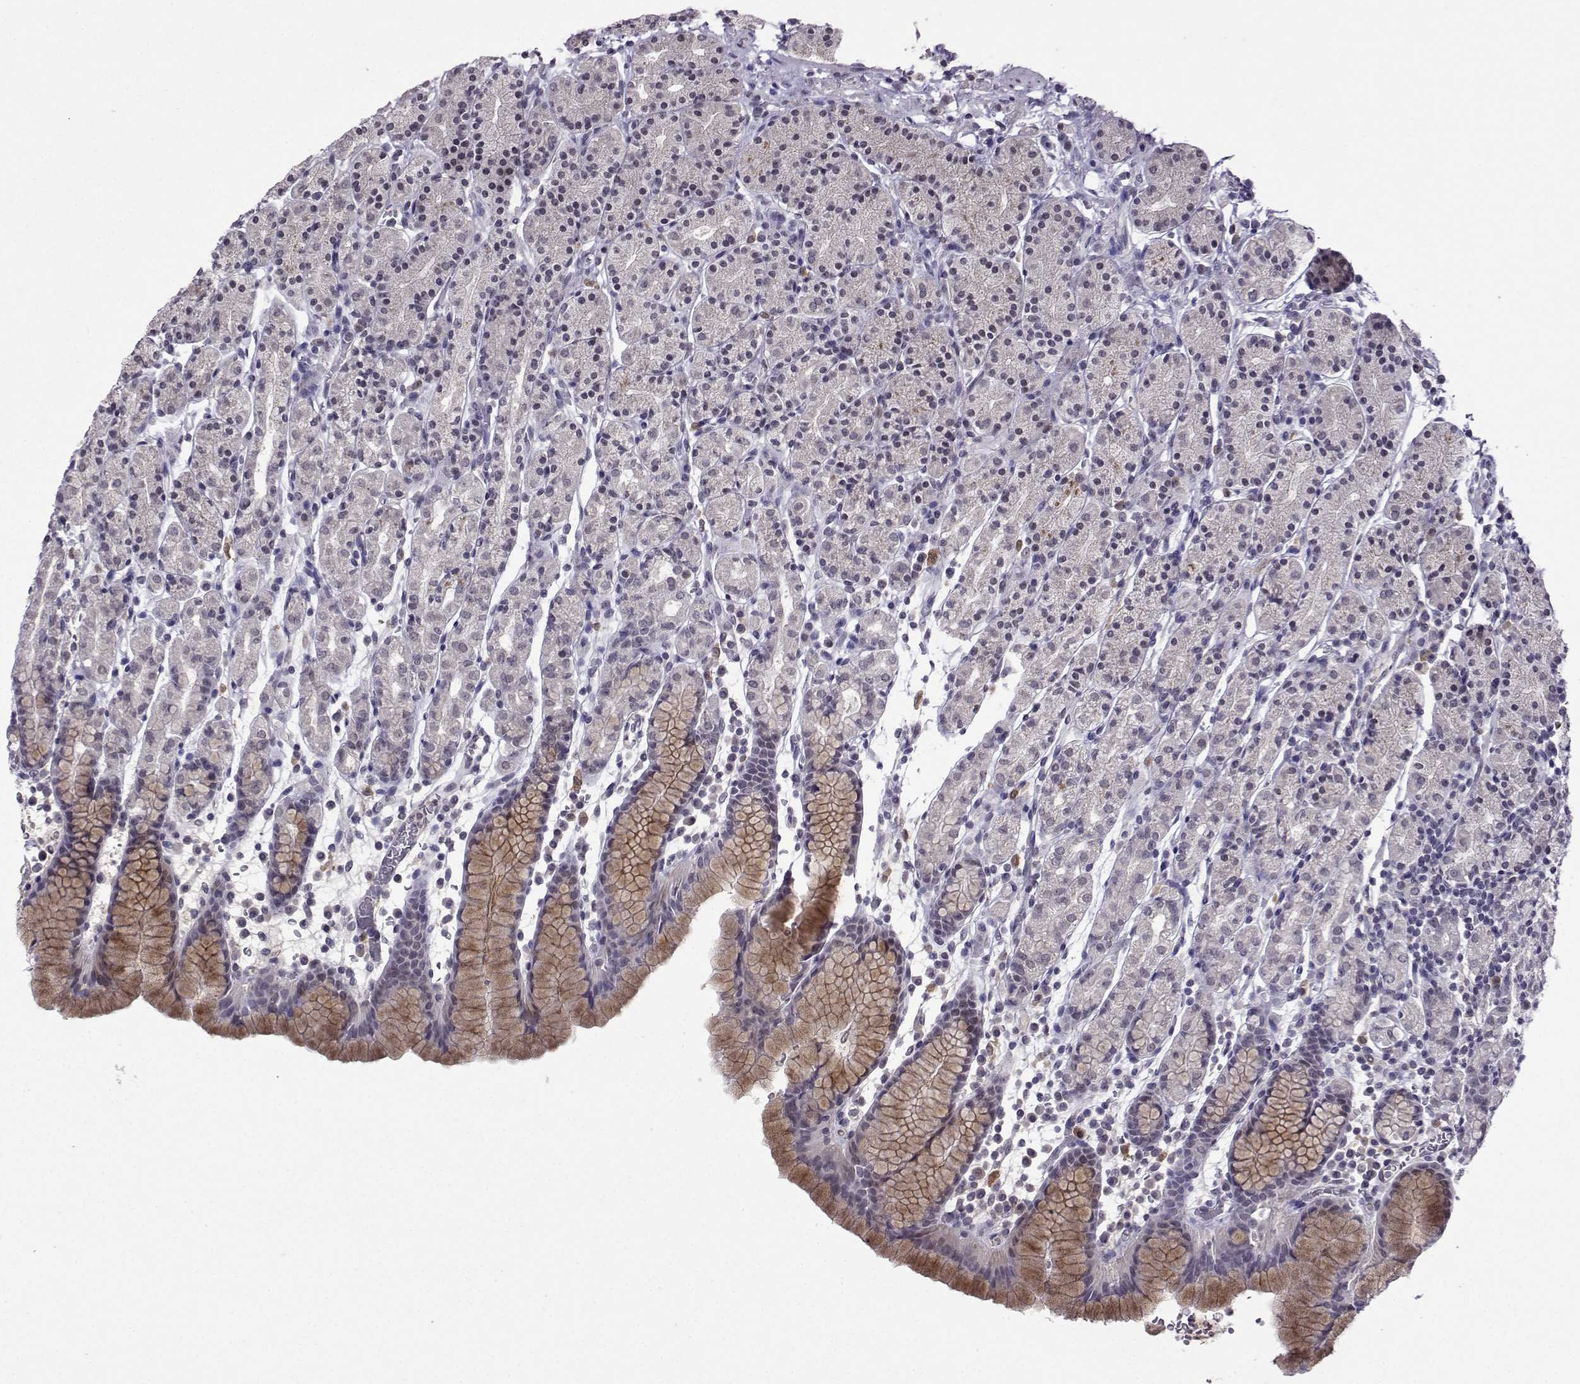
{"staining": {"intensity": "moderate", "quantity": "25%-75%", "location": "cytoplasmic/membranous"}, "tissue": "stomach", "cell_type": "Glandular cells", "image_type": "normal", "snomed": [{"axis": "morphology", "description": "Normal tissue, NOS"}, {"axis": "topography", "description": "Stomach, upper"}, {"axis": "topography", "description": "Stomach"}], "caption": "This micrograph displays immunohistochemistry staining of normal stomach, with medium moderate cytoplasmic/membranous expression in about 25%-75% of glandular cells.", "gene": "CCL28", "patient": {"sex": "male", "age": 62}}